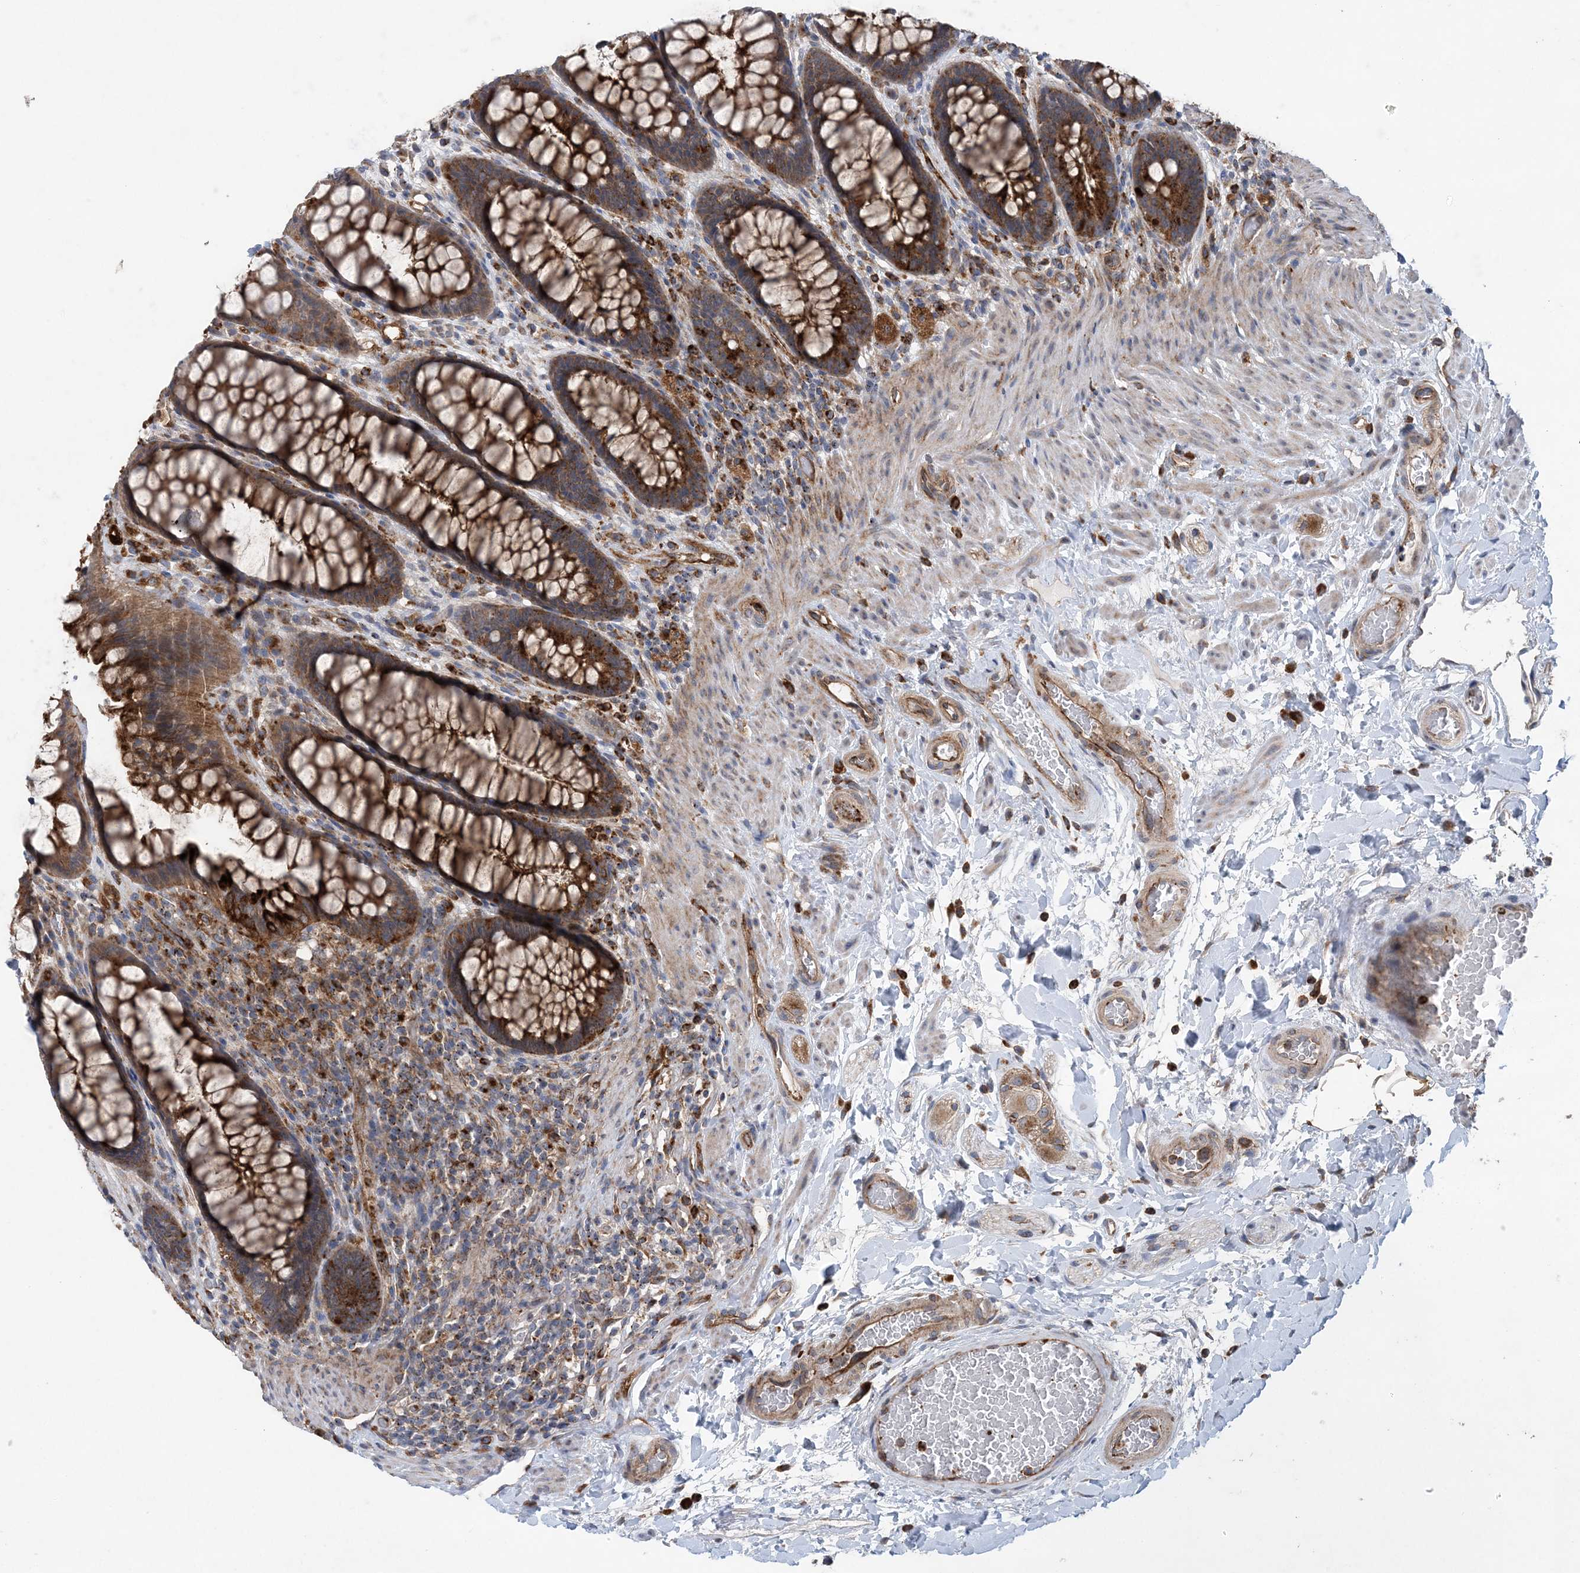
{"staining": {"intensity": "strong", "quantity": ">75%", "location": "cytoplasmic/membranous"}, "tissue": "rectum", "cell_type": "Glandular cells", "image_type": "normal", "snomed": [{"axis": "morphology", "description": "Normal tissue, NOS"}, {"axis": "topography", "description": "Rectum"}], "caption": "Immunohistochemistry of normal human rectum demonstrates high levels of strong cytoplasmic/membranous positivity in approximately >75% of glandular cells. (DAB (3,3'-diaminobenzidine) IHC with brightfield microscopy, high magnification).", "gene": "PTTG1IP", "patient": {"sex": "female", "age": 46}}